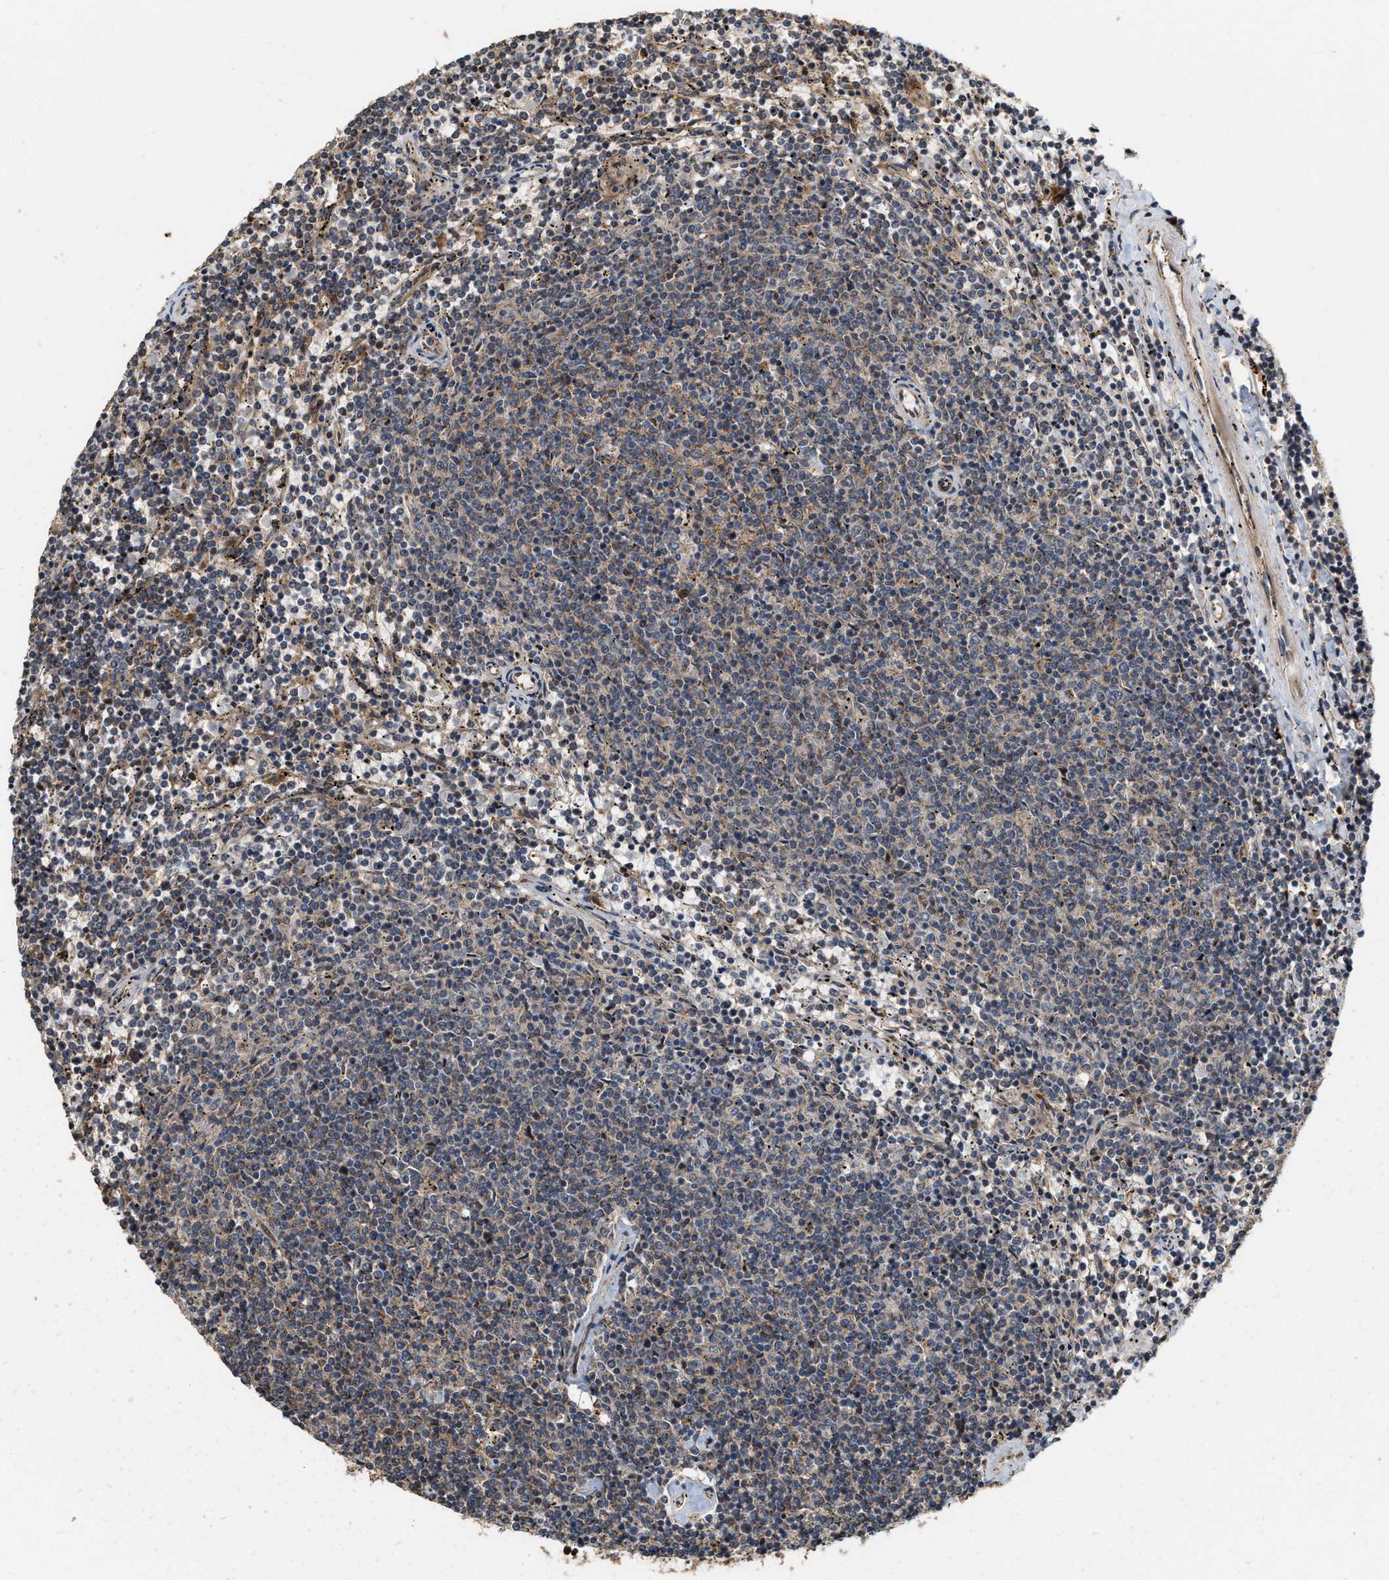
{"staining": {"intensity": "negative", "quantity": "none", "location": "none"}, "tissue": "lymphoma", "cell_type": "Tumor cells", "image_type": "cancer", "snomed": [{"axis": "morphology", "description": "Malignant lymphoma, non-Hodgkin's type, Low grade"}, {"axis": "topography", "description": "Spleen"}], "caption": "Protein analysis of low-grade malignant lymphoma, non-Hodgkin's type exhibits no significant expression in tumor cells.", "gene": "ELP2", "patient": {"sex": "female", "age": 50}}